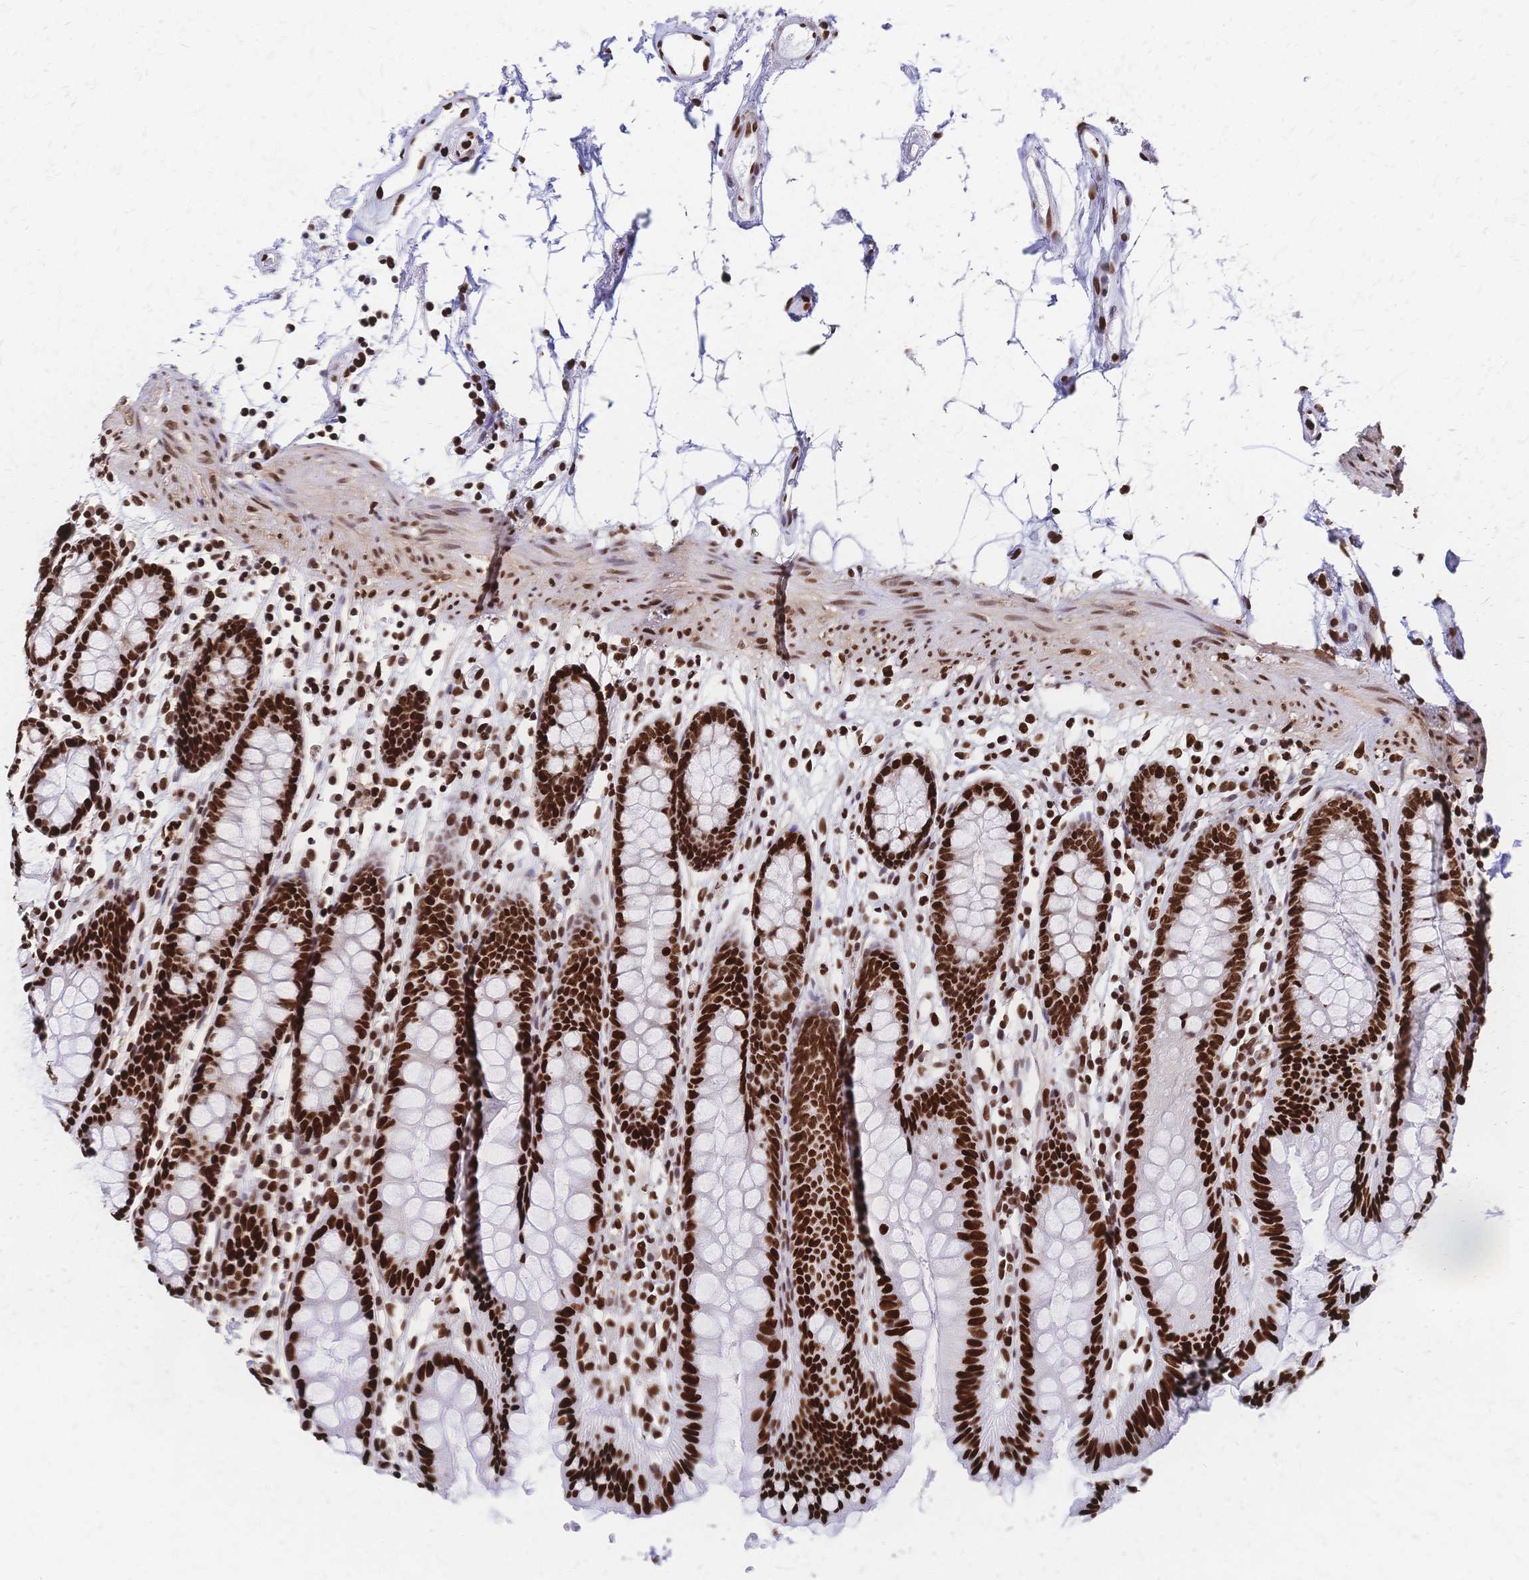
{"staining": {"intensity": "strong", "quantity": ">75%", "location": "nuclear"}, "tissue": "colon", "cell_type": "Endothelial cells", "image_type": "normal", "snomed": [{"axis": "morphology", "description": "Normal tissue, NOS"}, {"axis": "topography", "description": "Colon"}], "caption": "Immunohistochemical staining of unremarkable human colon shows strong nuclear protein staining in approximately >75% of endothelial cells. (brown staining indicates protein expression, while blue staining denotes nuclei).", "gene": "HDGF", "patient": {"sex": "female", "age": 84}}